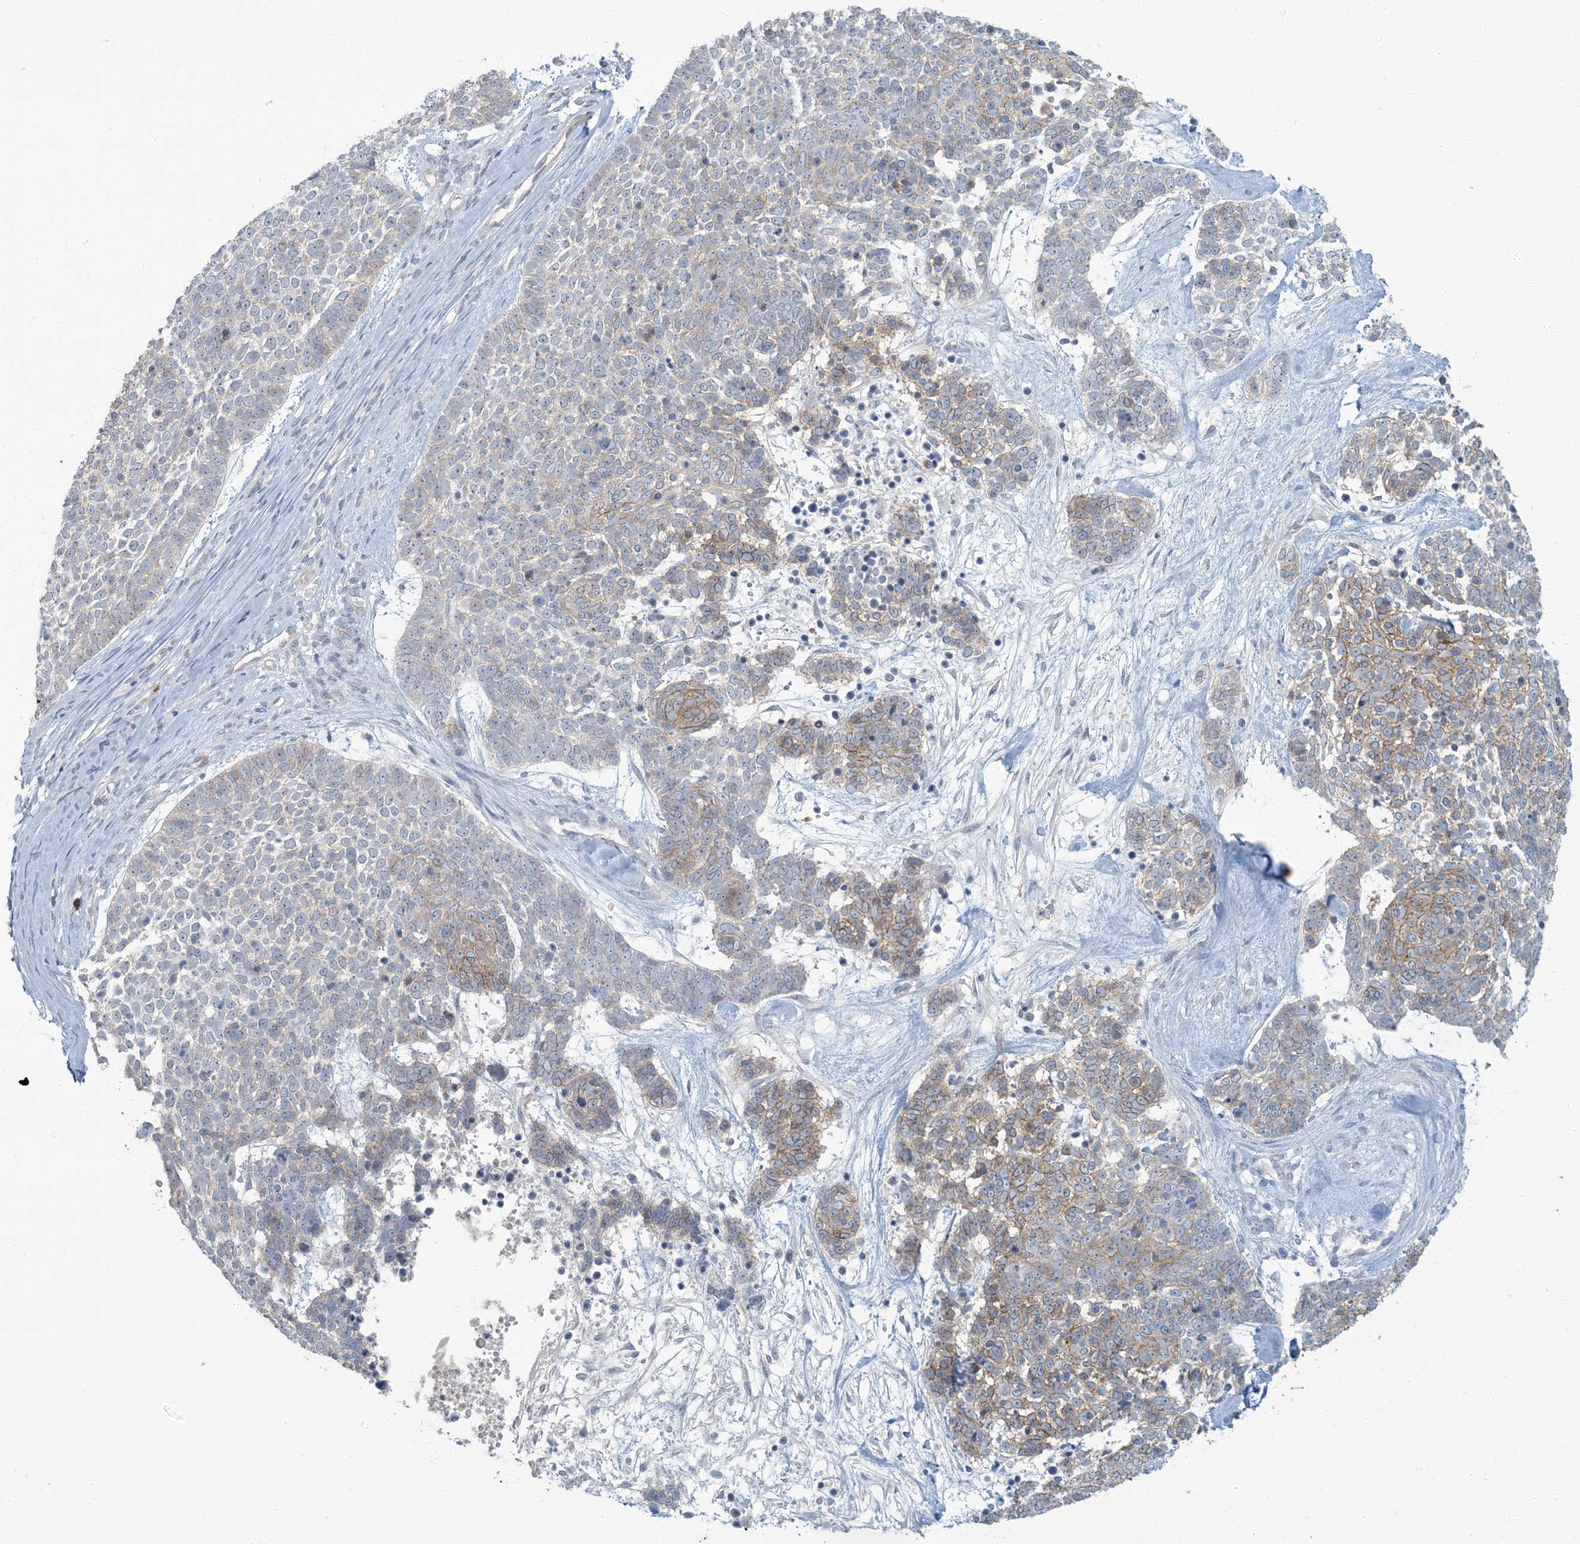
{"staining": {"intensity": "moderate", "quantity": "25%-75%", "location": "cytoplasmic/membranous"}, "tissue": "skin cancer", "cell_type": "Tumor cells", "image_type": "cancer", "snomed": [{"axis": "morphology", "description": "Basal cell carcinoma"}, {"axis": "topography", "description": "Skin"}], "caption": "This histopathology image reveals immunohistochemistry staining of skin basal cell carcinoma, with medium moderate cytoplasmic/membranous expression in approximately 25%-75% of tumor cells.", "gene": "EPHA4", "patient": {"sex": "female", "age": 81}}